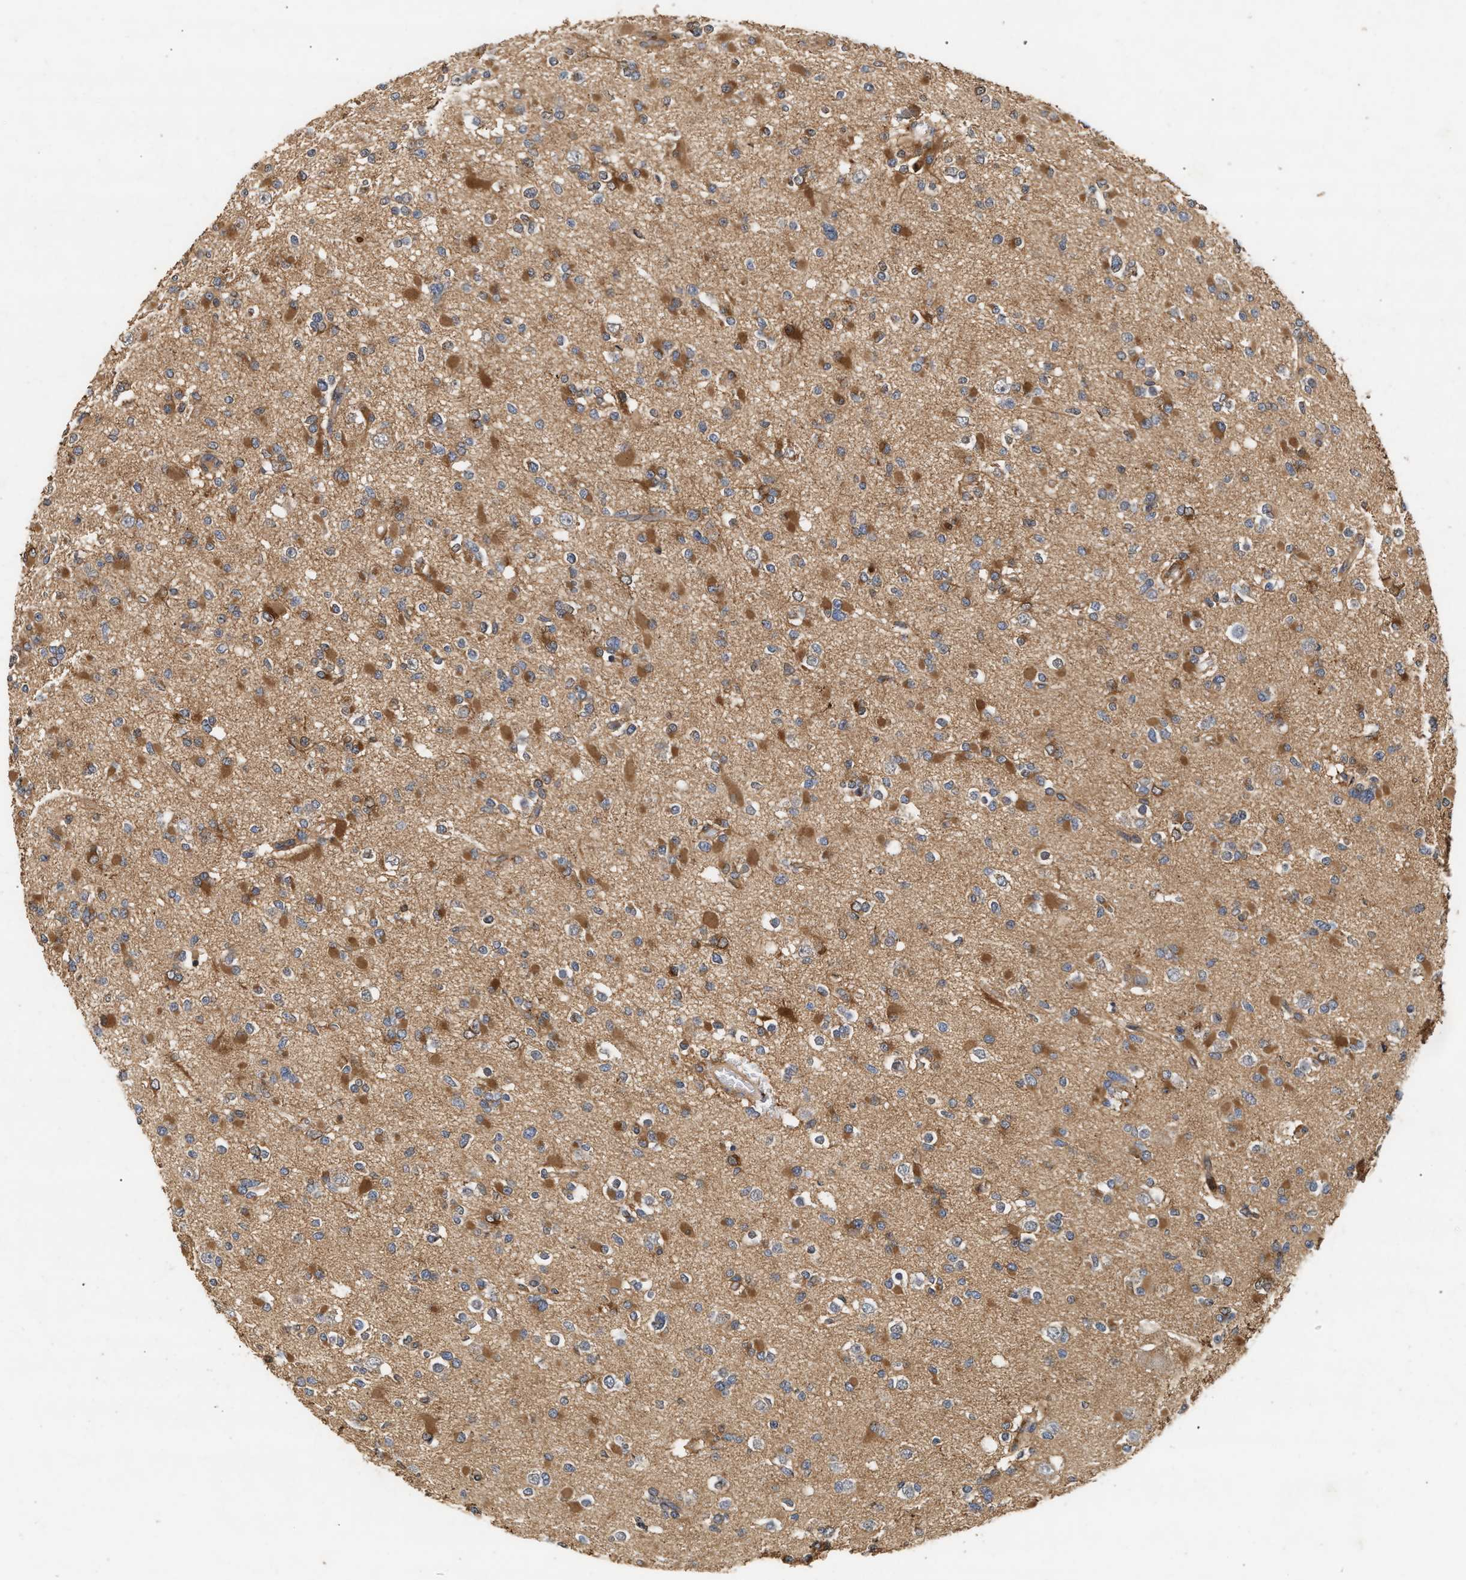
{"staining": {"intensity": "moderate", "quantity": "25%-75%", "location": "cytoplasmic/membranous"}, "tissue": "glioma", "cell_type": "Tumor cells", "image_type": "cancer", "snomed": [{"axis": "morphology", "description": "Glioma, malignant, Low grade"}, {"axis": "topography", "description": "Brain"}], "caption": "Immunohistochemistry histopathology image of neoplastic tissue: glioma stained using IHC exhibits medium levels of moderate protein expression localized specifically in the cytoplasmic/membranous of tumor cells, appearing as a cytoplasmic/membranous brown color.", "gene": "PLCD1", "patient": {"sex": "female", "age": 22}}